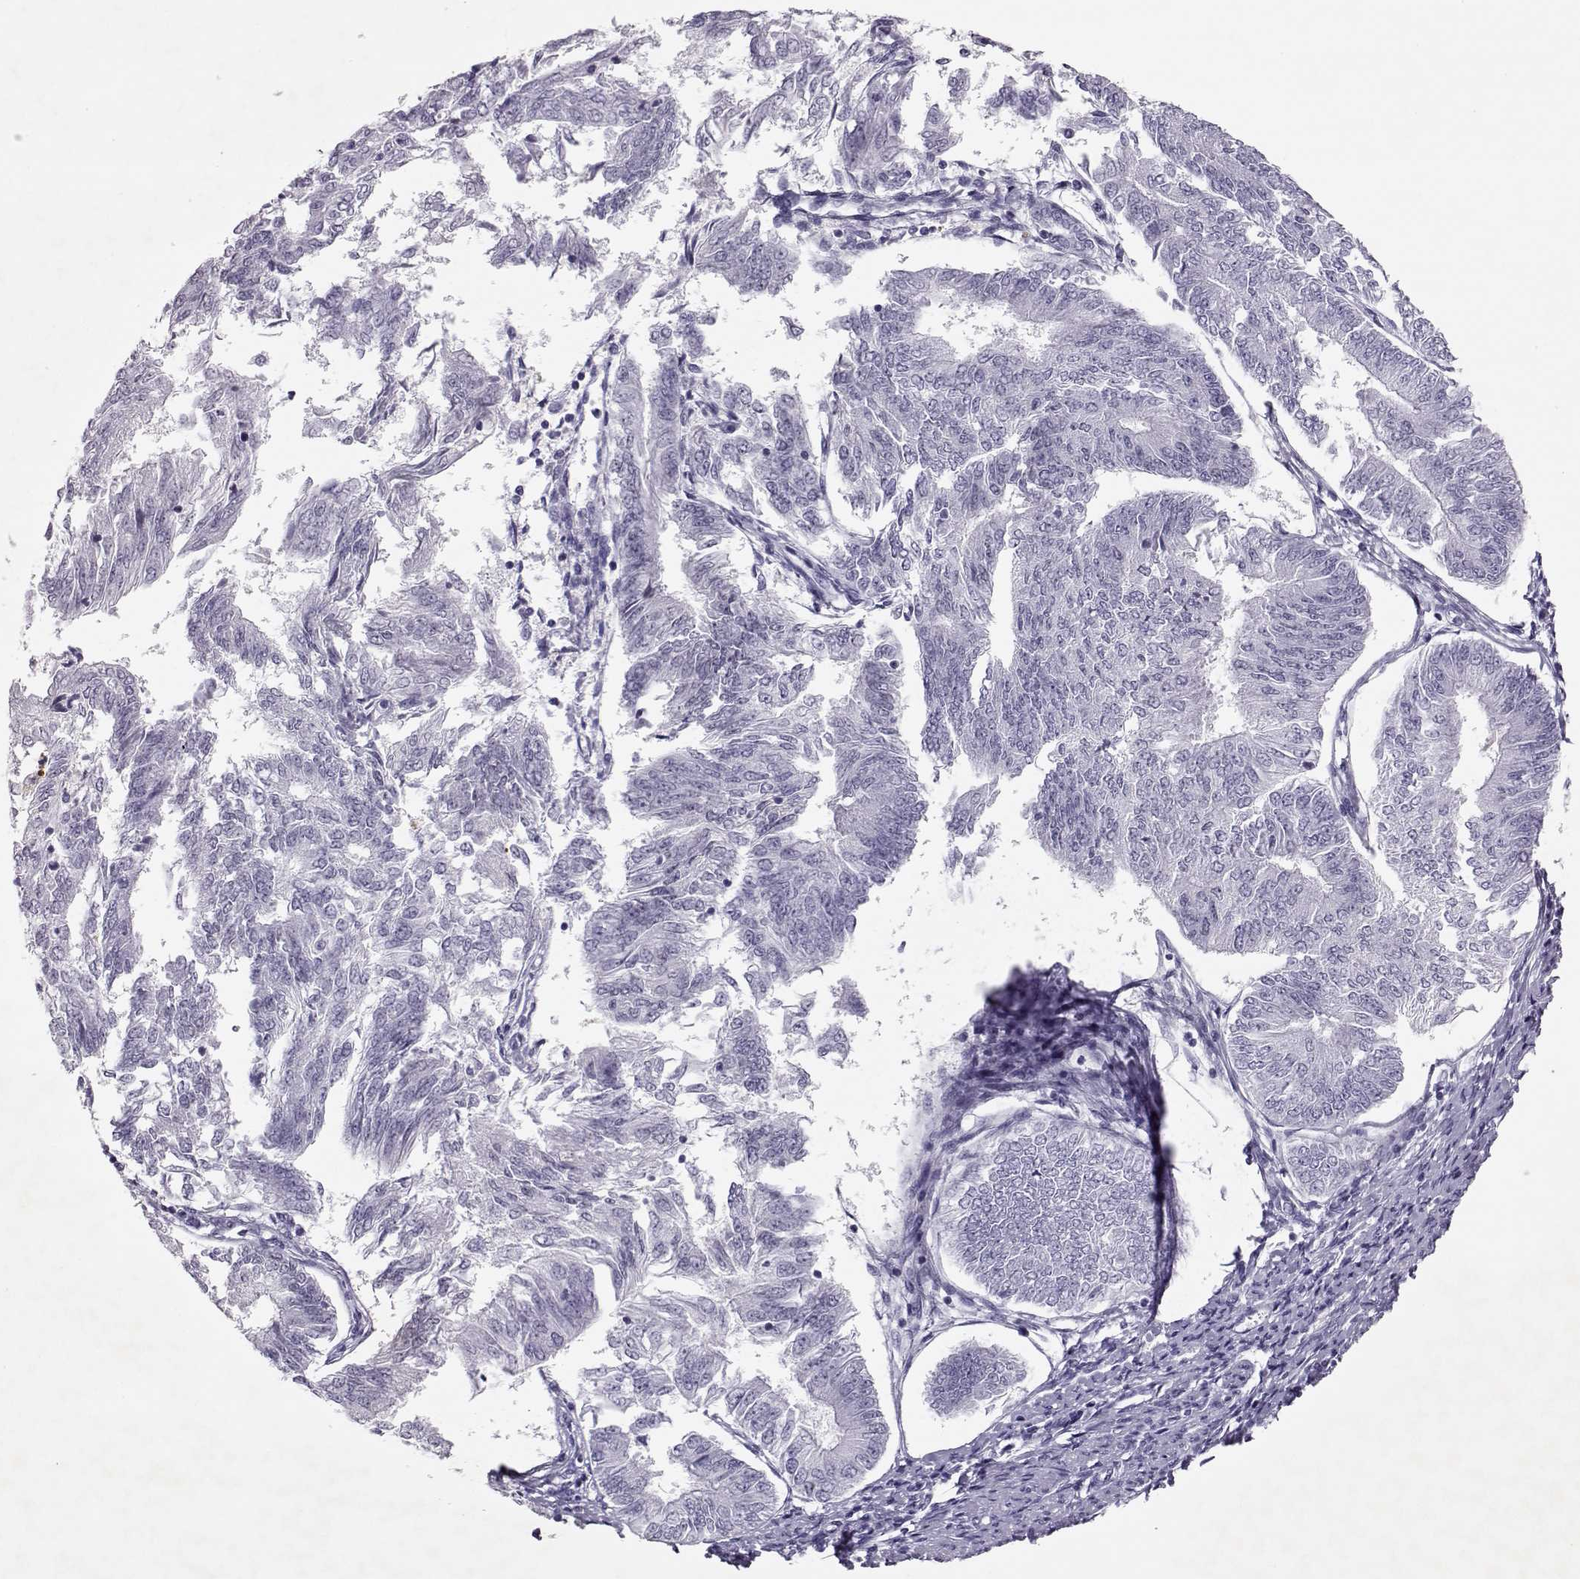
{"staining": {"intensity": "negative", "quantity": "none", "location": "none"}, "tissue": "endometrial cancer", "cell_type": "Tumor cells", "image_type": "cancer", "snomed": [{"axis": "morphology", "description": "Adenocarcinoma, NOS"}, {"axis": "topography", "description": "Endometrium"}], "caption": "Tumor cells show no significant expression in adenocarcinoma (endometrial).", "gene": "SGO1", "patient": {"sex": "female", "age": 58}}